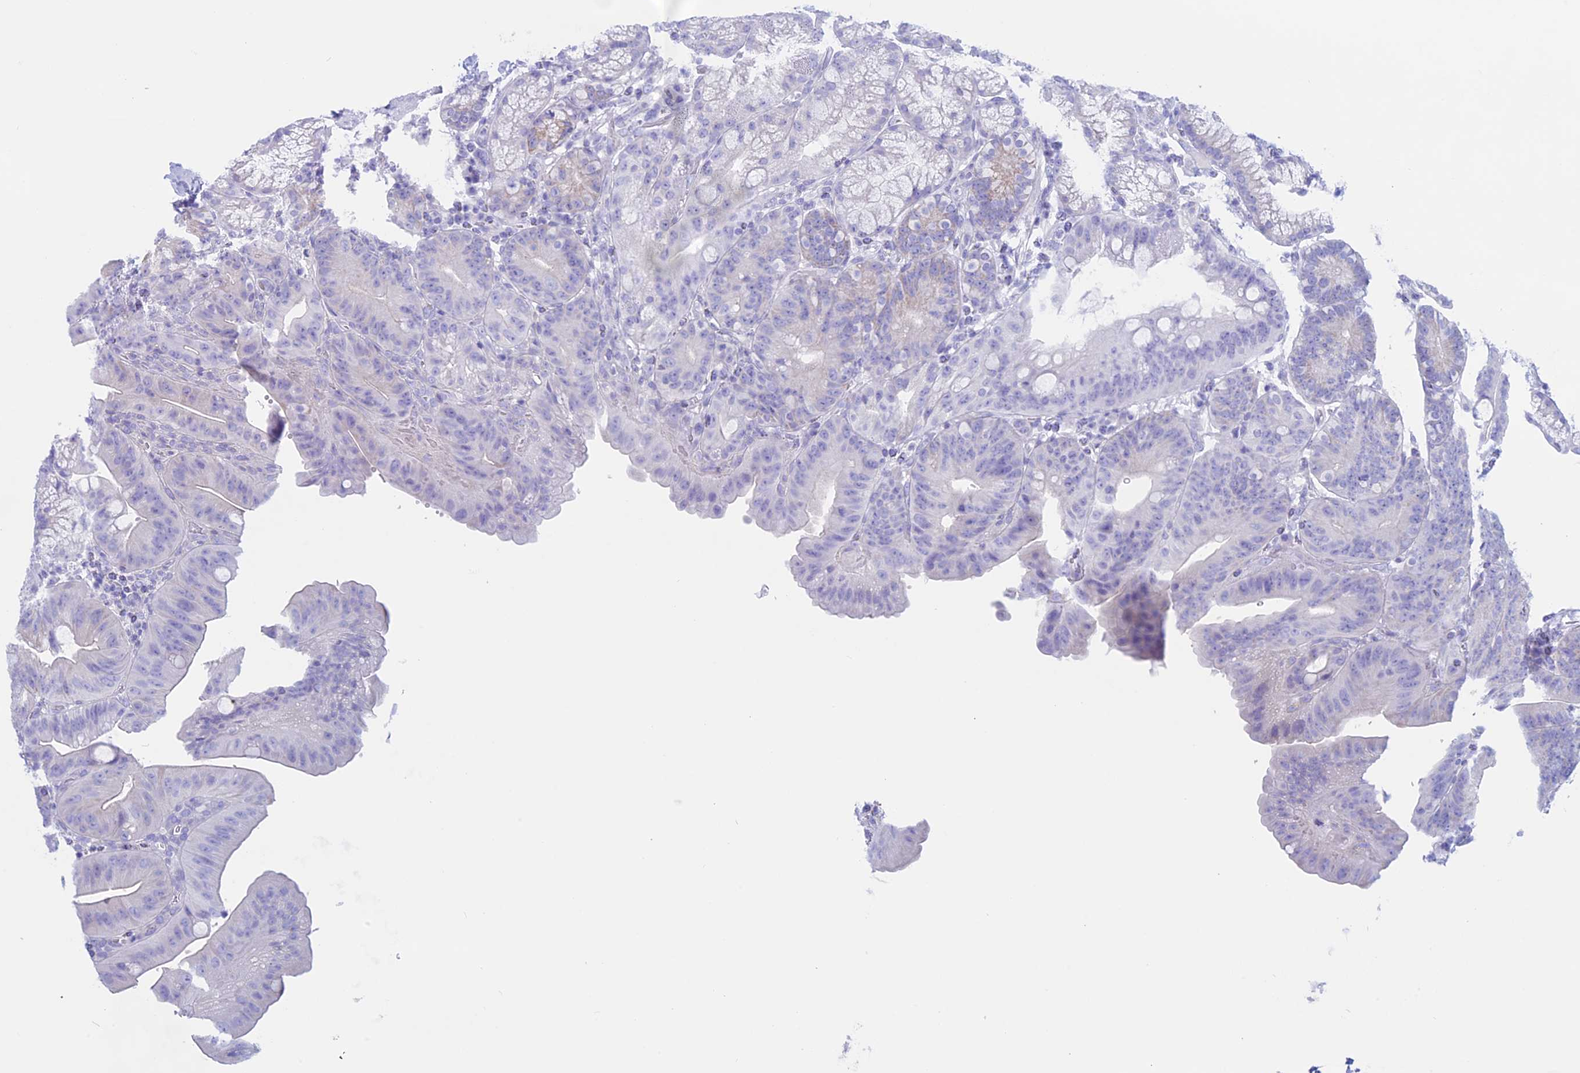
{"staining": {"intensity": "negative", "quantity": "none", "location": "none"}, "tissue": "duodenum", "cell_type": "Glandular cells", "image_type": "normal", "snomed": [{"axis": "morphology", "description": "Normal tissue, NOS"}, {"axis": "topography", "description": "Duodenum"}], "caption": "The IHC micrograph has no significant positivity in glandular cells of duodenum. (Immunohistochemistry (ihc), brightfield microscopy, high magnification).", "gene": "RP1", "patient": {"sex": "male", "age": 54}}